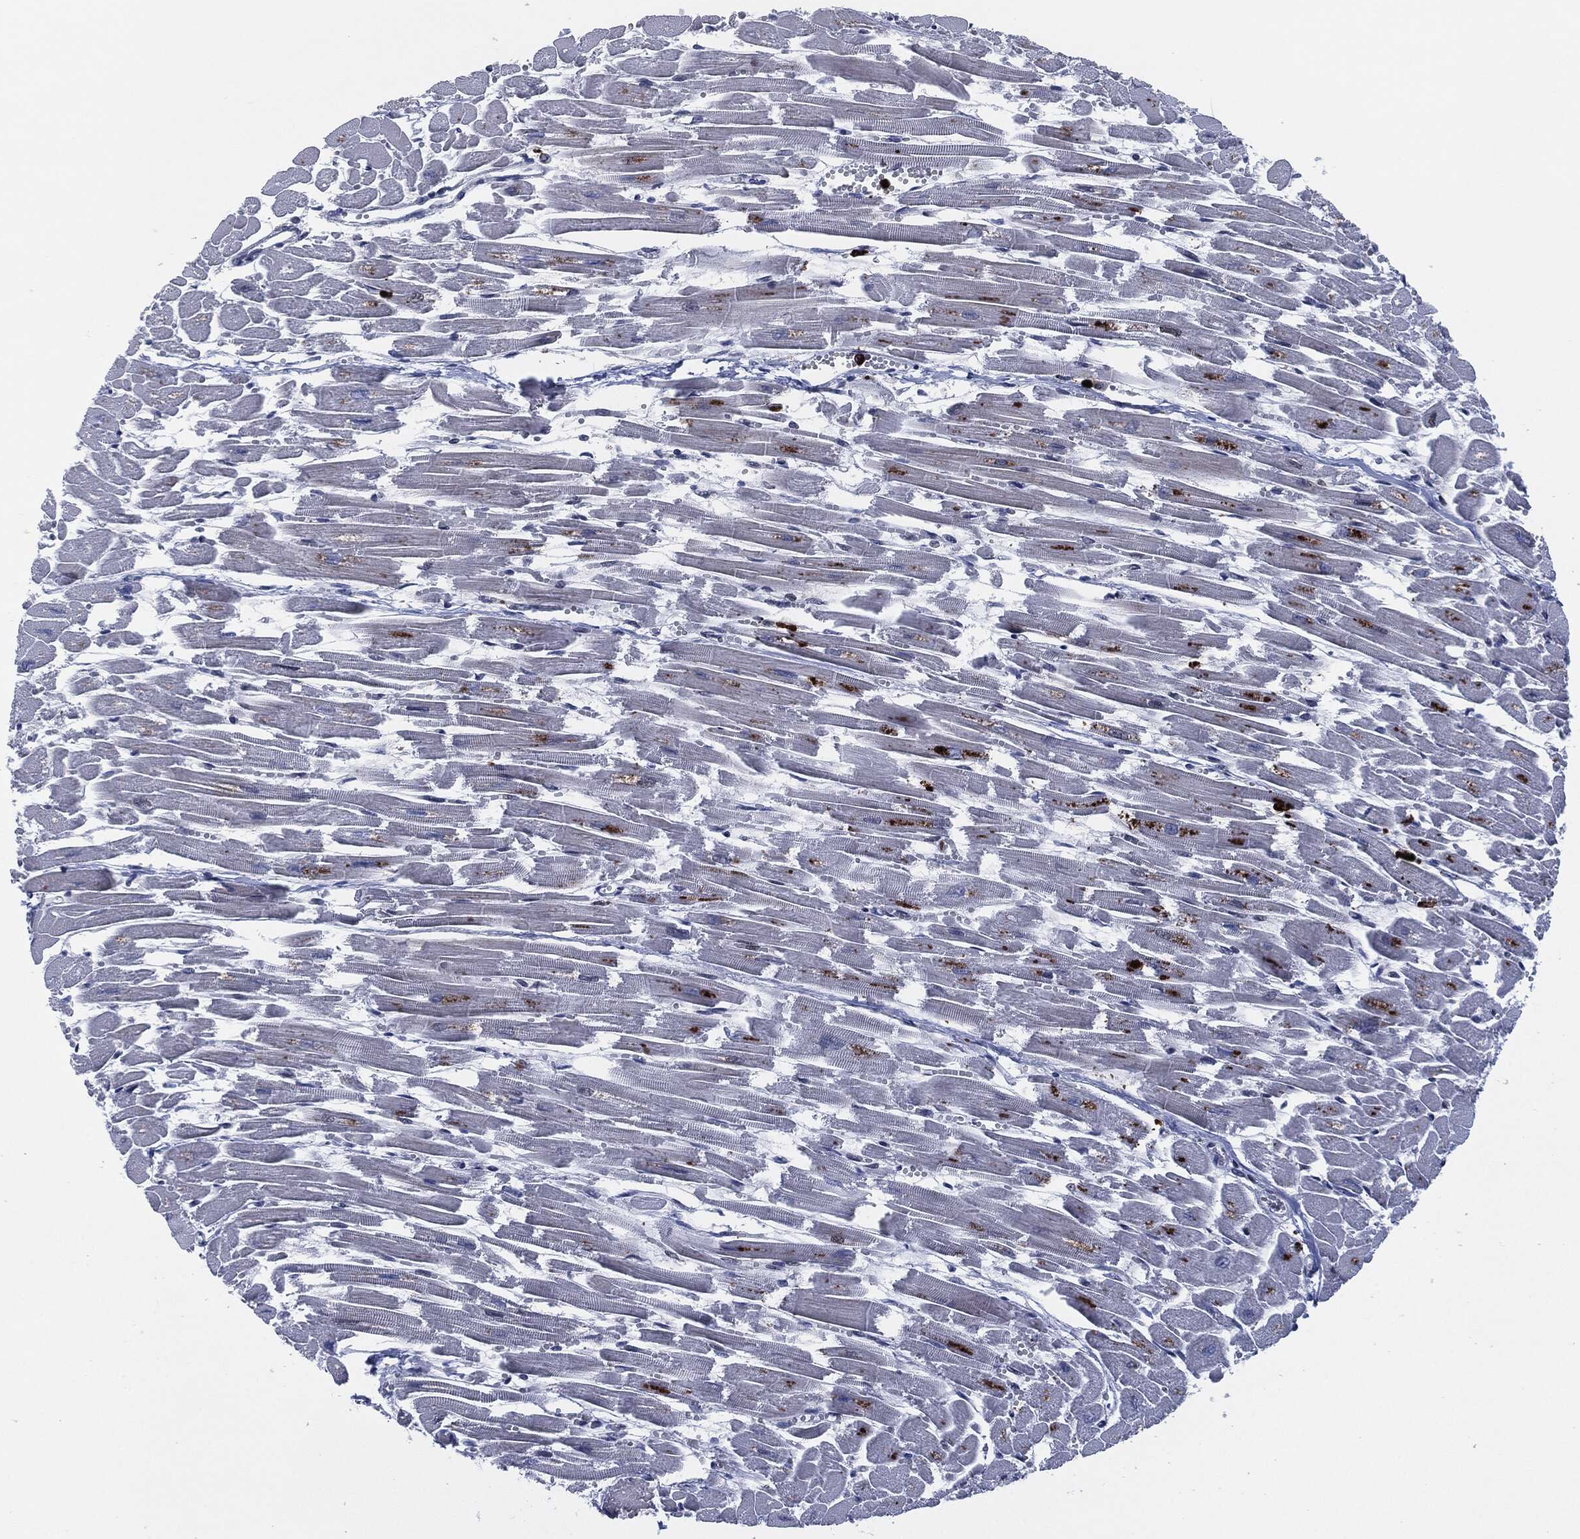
{"staining": {"intensity": "negative", "quantity": "none", "location": "none"}, "tissue": "heart muscle", "cell_type": "Cardiomyocytes", "image_type": "normal", "snomed": [{"axis": "morphology", "description": "Normal tissue, NOS"}, {"axis": "topography", "description": "Heart"}], "caption": "This is a histopathology image of IHC staining of normal heart muscle, which shows no staining in cardiomyocytes.", "gene": "MPO", "patient": {"sex": "female", "age": 52}}